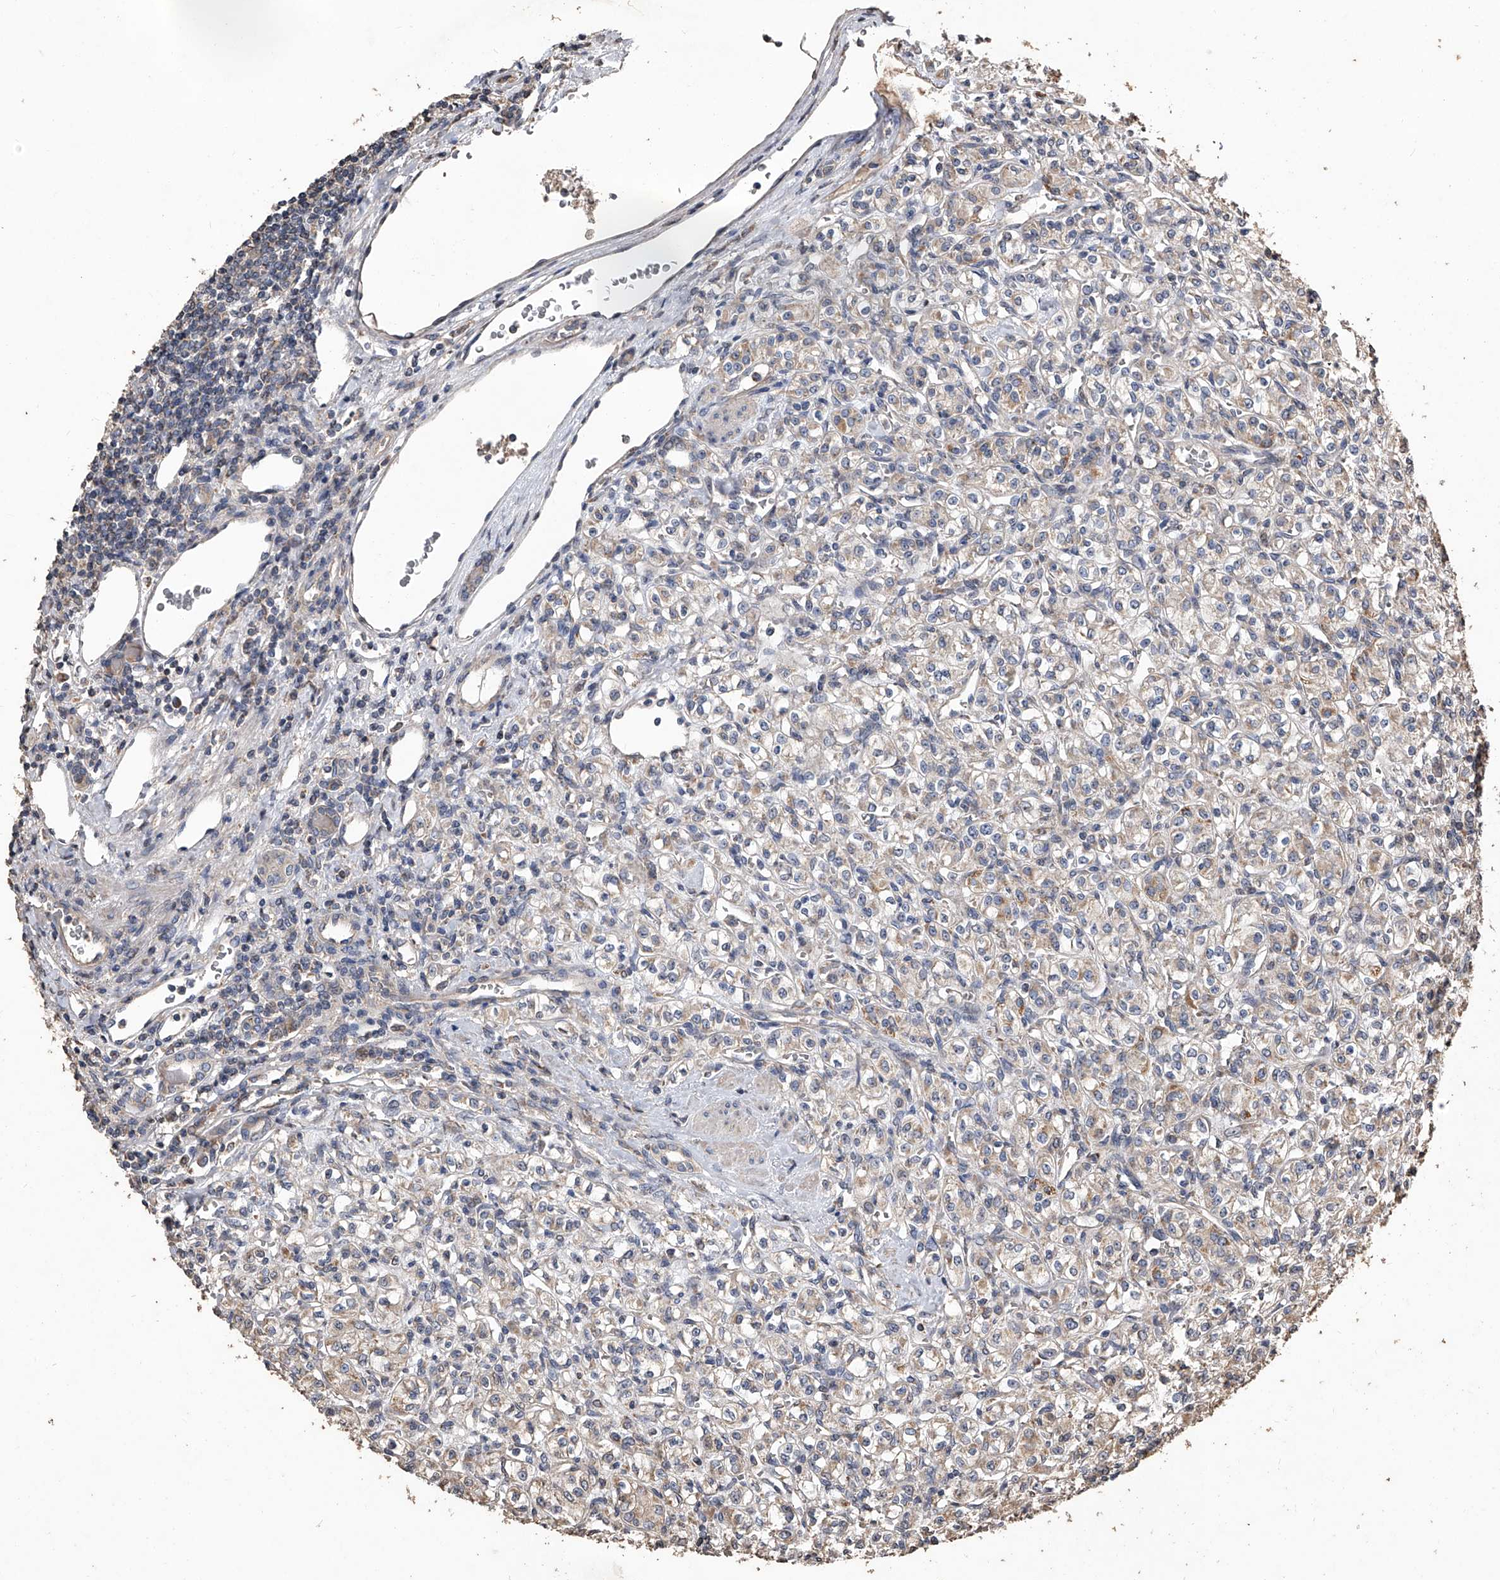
{"staining": {"intensity": "weak", "quantity": "25%-75%", "location": "cytoplasmic/membranous"}, "tissue": "renal cancer", "cell_type": "Tumor cells", "image_type": "cancer", "snomed": [{"axis": "morphology", "description": "Adenocarcinoma, NOS"}, {"axis": "topography", "description": "Kidney"}], "caption": "A brown stain shows weak cytoplasmic/membranous expression of a protein in human renal adenocarcinoma tumor cells.", "gene": "LTV1", "patient": {"sex": "male", "age": 77}}